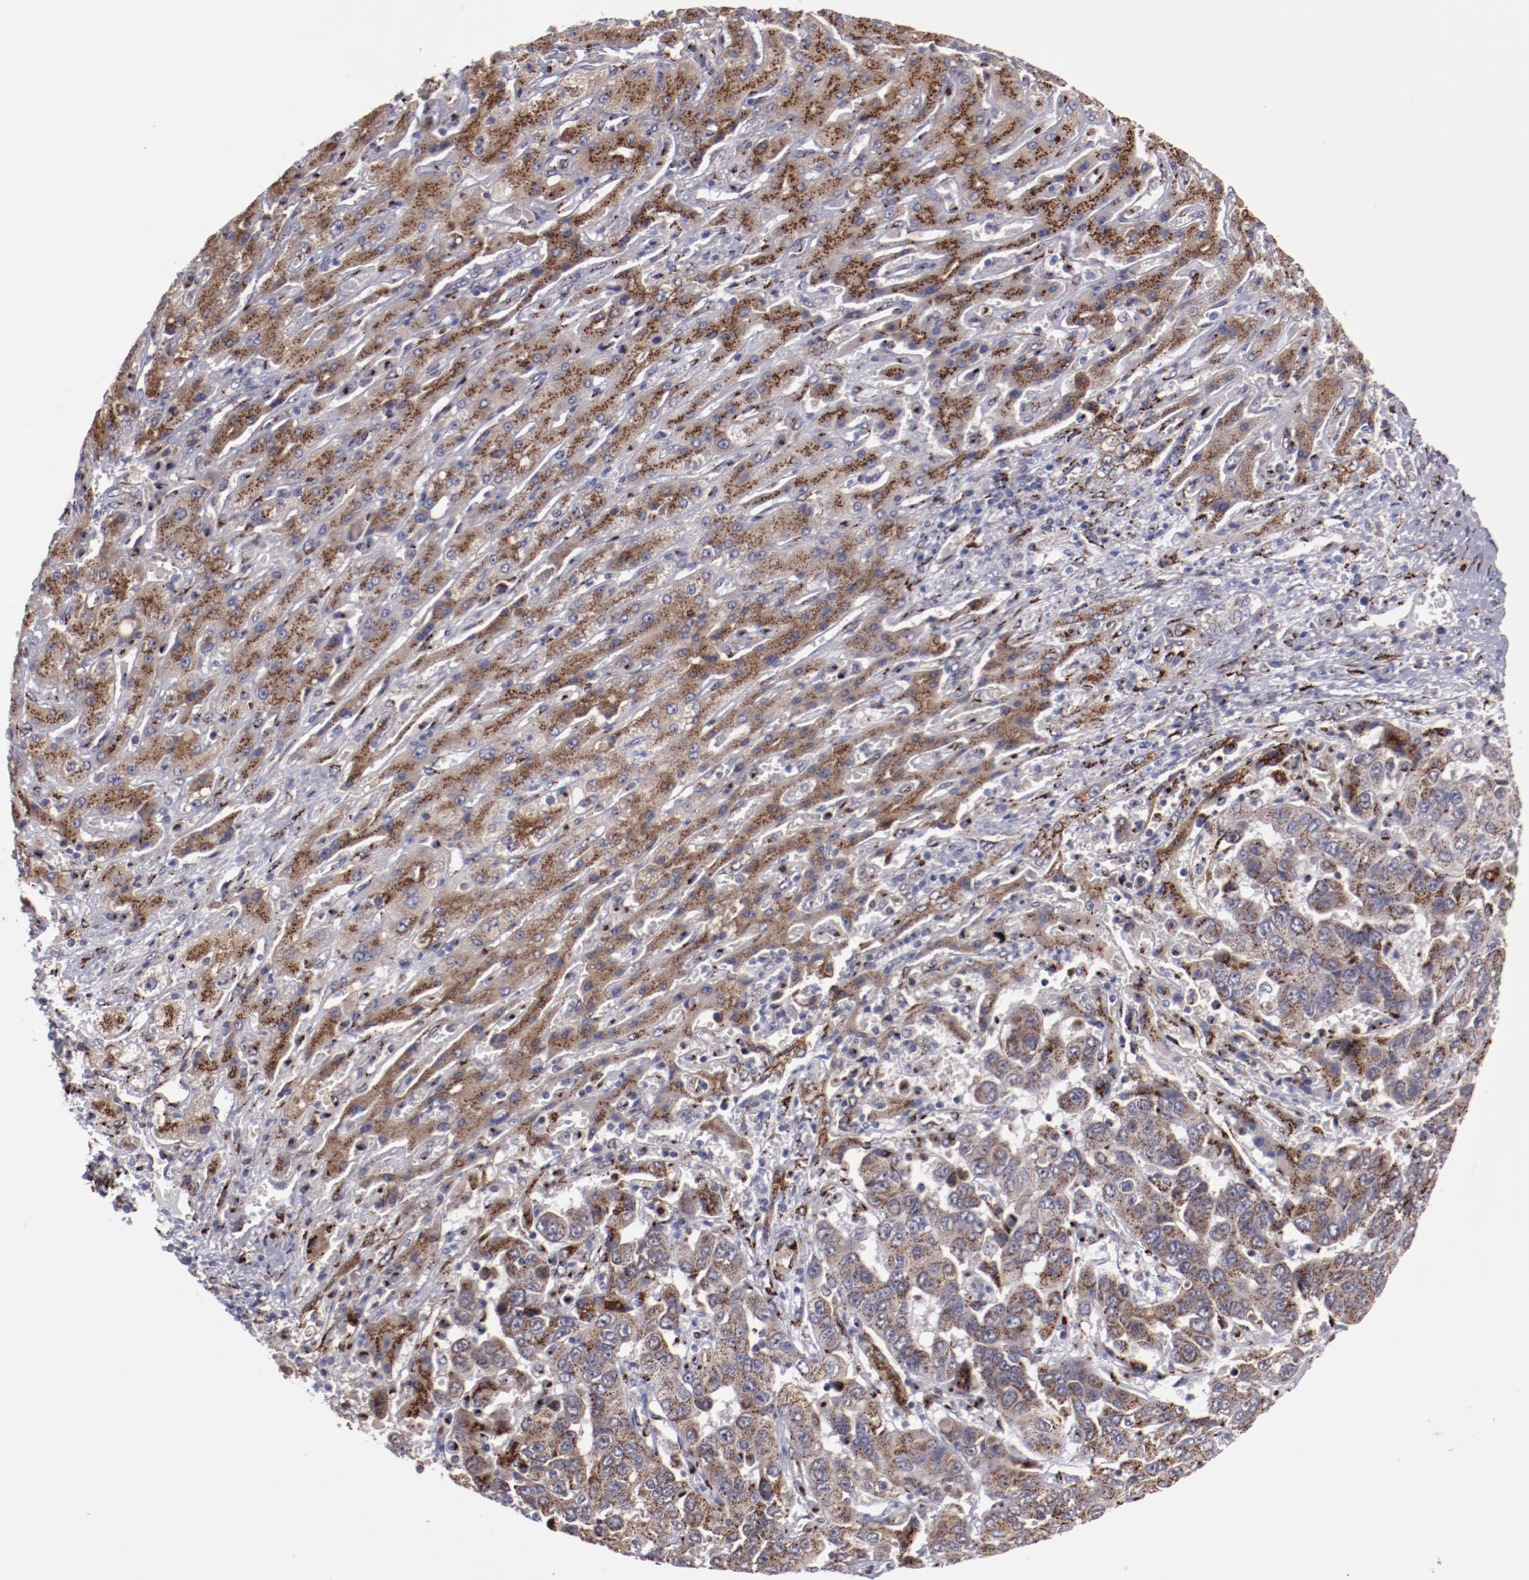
{"staining": {"intensity": "strong", "quantity": ">75%", "location": "cytoplasmic/membranous"}, "tissue": "liver cancer", "cell_type": "Tumor cells", "image_type": "cancer", "snomed": [{"axis": "morphology", "description": "Cholangiocarcinoma"}, {"axis": "topography", "description": "Liver"}], "caption": "Approximately >75% of tumor cells in cholangiocarcinoma (liver) exhibit strong cytoplasmic/membranous protein positivity as visualized by brown immunohistochemical staining.", "gene": "GOLIM4", "patient": {"sex": "female", "age": 52}}